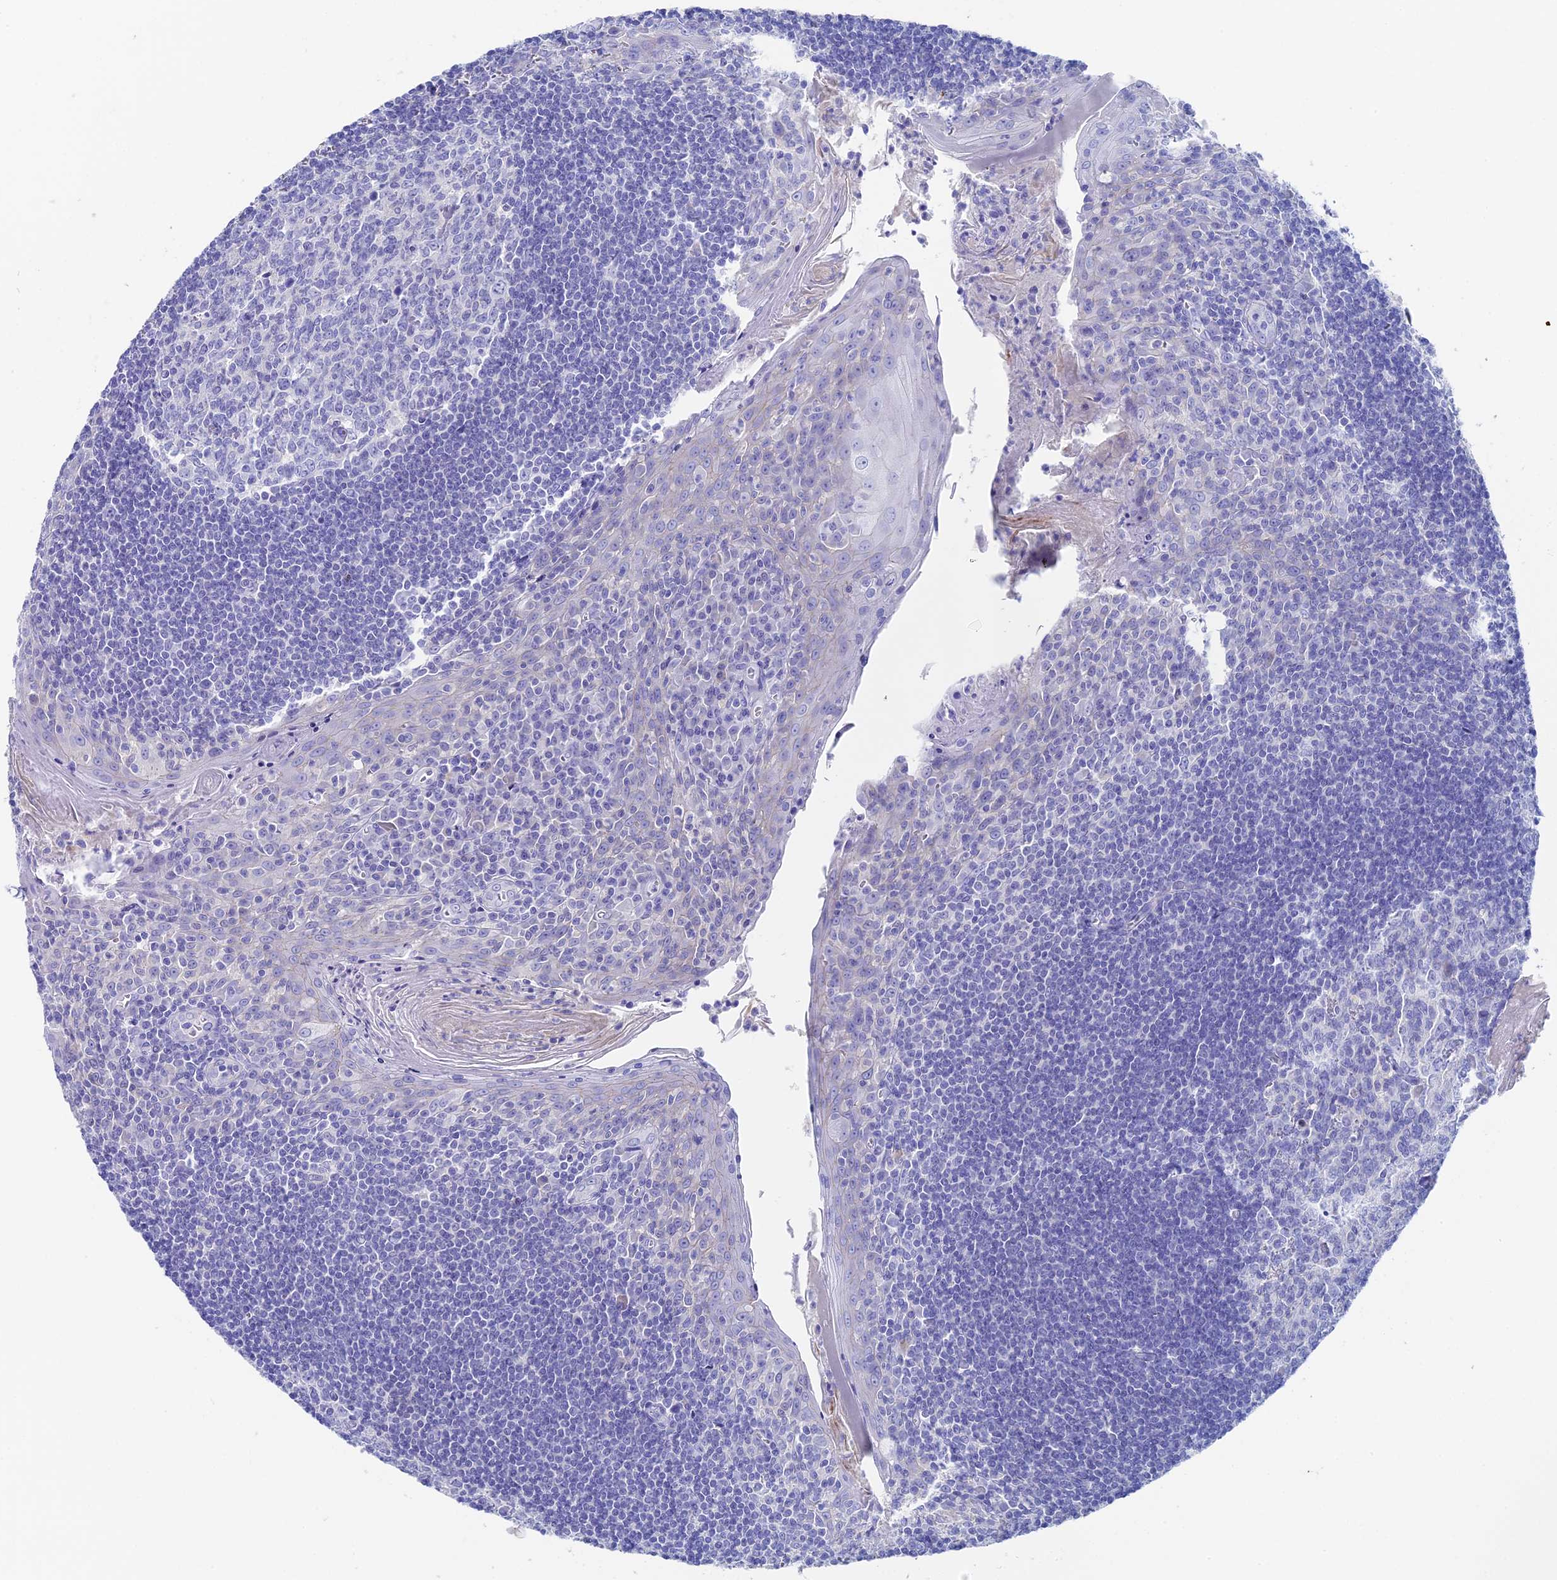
{"staining": {"intensity": "negative", "quantity": "none", "location": "none"}, "tissue": "tonsil", "cell_type": "Germinal center cells", "image_type": "normal", "snomed": [{"axis": "morphology", "description": "Normal tissue, NOS"}, {"axis": "topography", "description": "Tonsil"}], "caption": "This is a image of immunohistochemistry staining of benign tonsil, which shows no positivity in germinal center cells. (Brightfield microscopy of DAB (3,3'-diaminobenzidine) immunohistochemistry at high magnification).", "gene": "UNC119", "patient": {"sex": "male", "age": 27}}